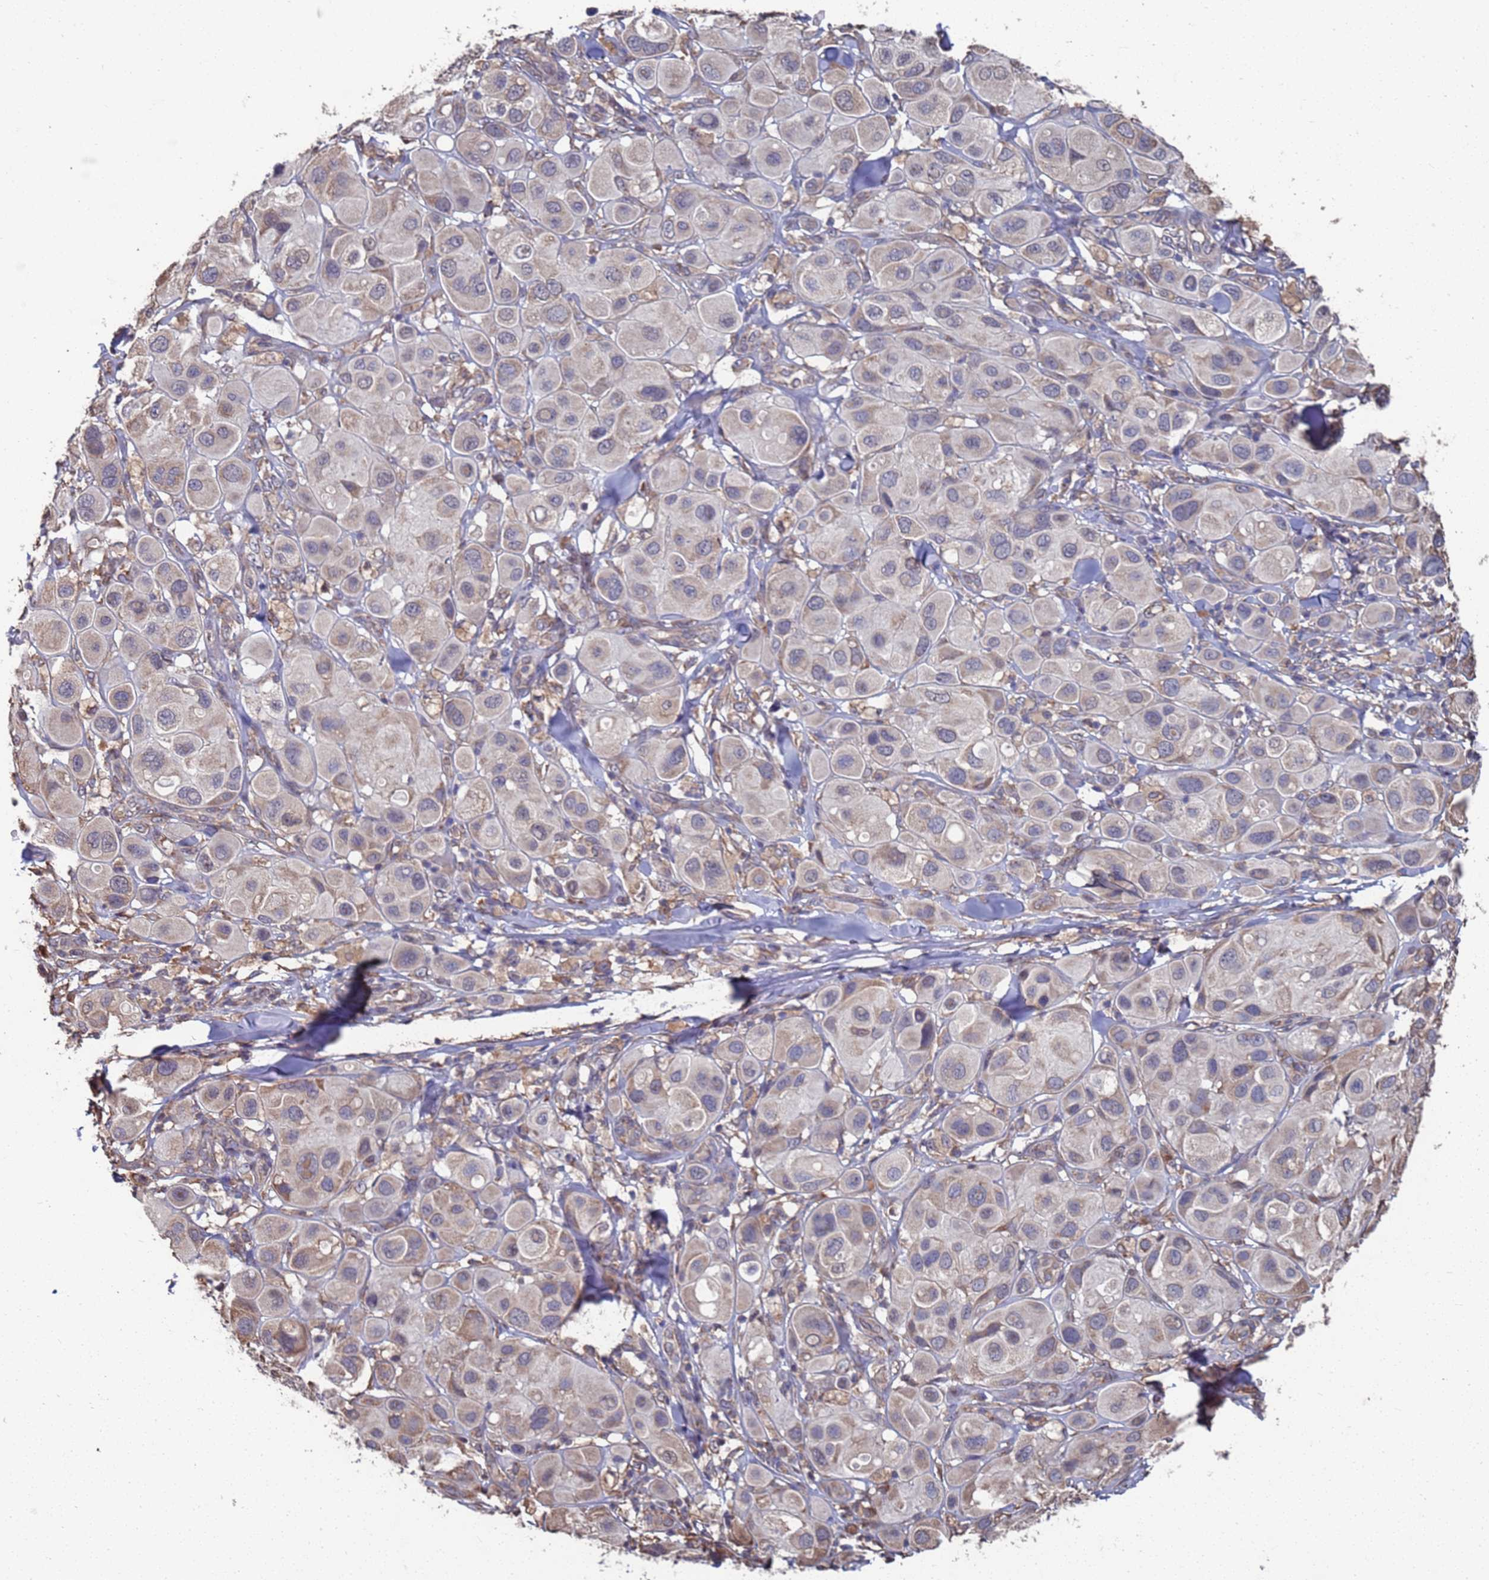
{"staining": {"intensity": "weak", "quantity": "25%-75%", "location": "cytoplasmic/membranous"}, "tissue": "melanoma", "cell_type": "Tumor cells", "image_type": "cancer", "snomed": [{"axis": "morphology", "description": "Malignant melanoma, Metastatic site"}, {"axis": "topography", "description": "Skin"}], "caption": "Immunohistochemical staining of human melanoma demonstrates weak cytoplasmic/membranous protein positivity in approximately 25%-75% of tumor cells. (DAB (3,3'-diaminobenzidine) IHC with brightfield microscopy, high magnification).", "gene": "CFAP119", "patient": {"sex": "male", "age": 41}}